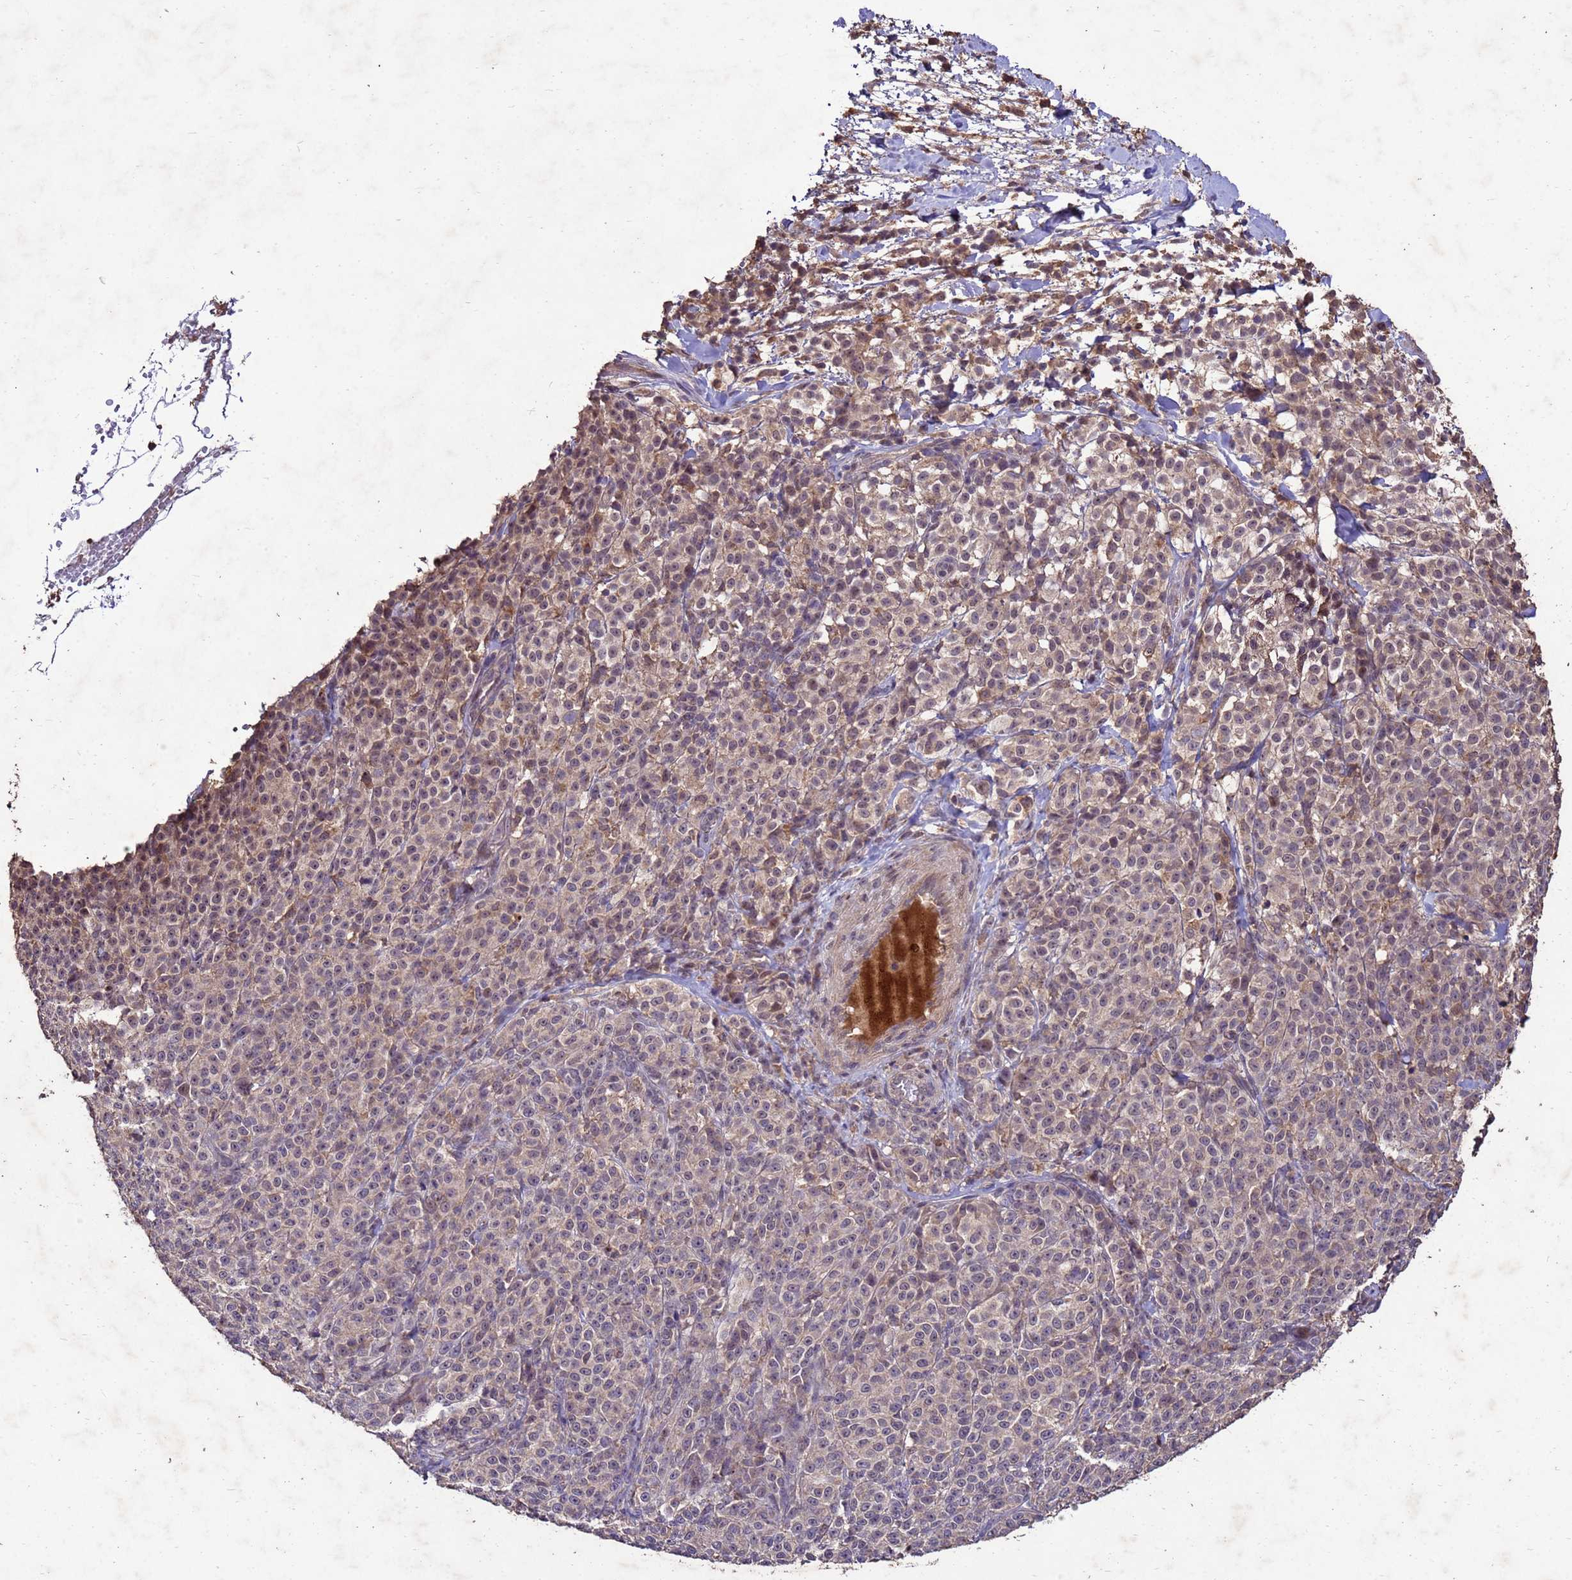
{"staining": {"intensity": "weak", "quantity": ">75%", "location": "cytoplasmic/membranous,nuclear"}, "tissue": "melanoma", "cell_type": "Tumor cells", "image_type": "cancer", "snomed": [{"axis": "morphology", "description": "Normal tissue, NOS"}, {"axis": "morphology", "description": "Malignant melanoma, NOS"}, {"axis": "topography", "description": "Skin"}], "caption": "This is a photomicrograph of IHC staining of melanoma, which shows weak positivity in the cytoplasmic/membranous and nuclear of tumor cells.", "gene": "TOR4A", "patient": {"sex": "female", "age": 34}}